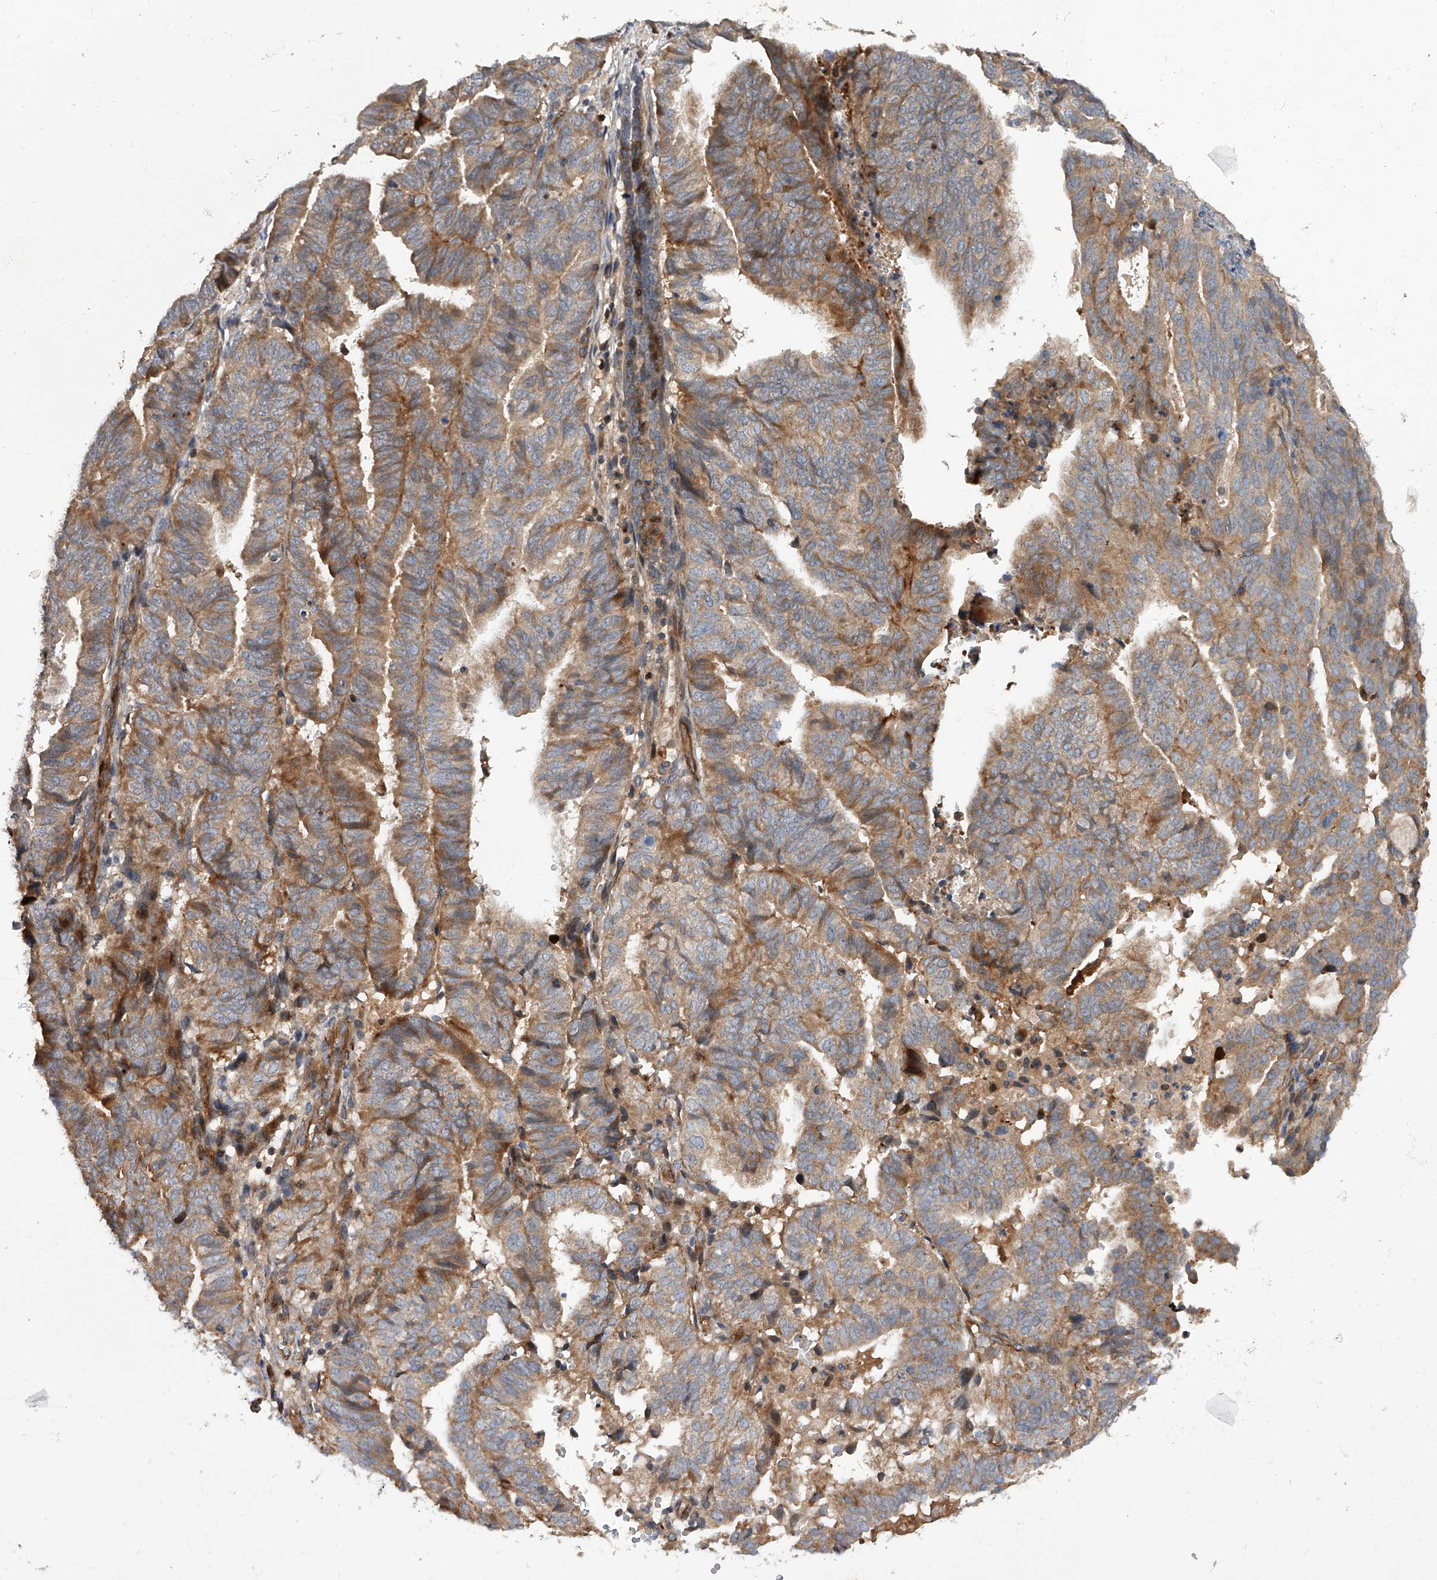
{"staining": {"intensity": "moderate", "quantity": "25%-75%", "location": "cytoplasmic/membranous"}, "tissue": "endometrial cancer", "cell_type": "Tumor cells", "image_type": "cancer", "snomed": [{"axis": "morphology", "description": "Adenocarcinoma, NOS"}, {"axis": "topography", "description": "Uterus"}], "caption": "This is a micrograph of IHC staining of endometrial cancer, which shows moderate staining in the cytoplasmic/membranous of tumor cells.", "gene": "PDSS2", "patient": {"sex": "female", "age": 77}}